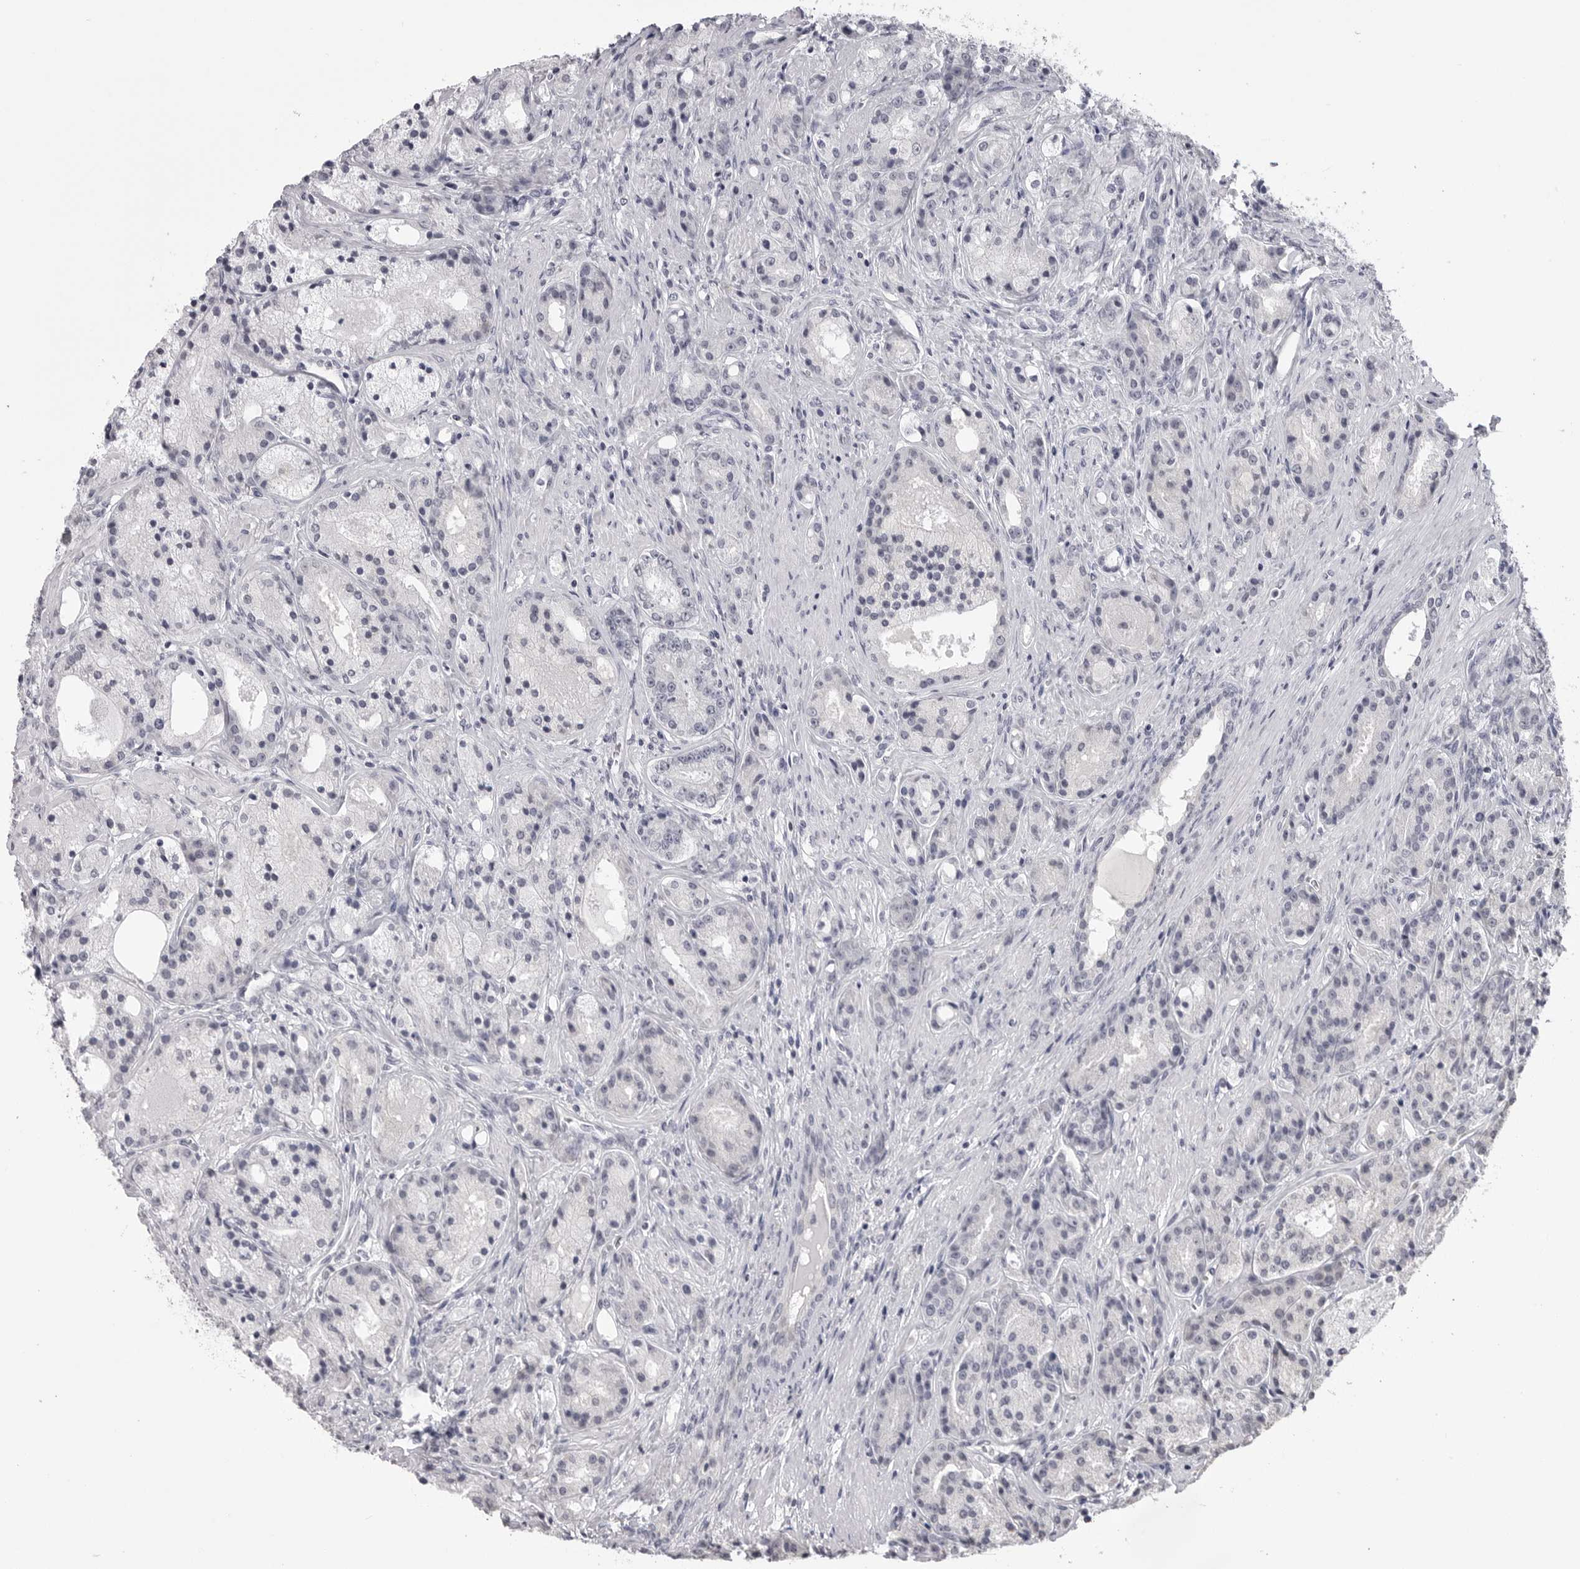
{"staining": {"intensity": "negative", "quantity": "none", "location": "none"}, "tissue": "prostate cancer", "cell_type": "Tumor cells", "image_type": "cancer", "snomed": [{"axis": "morphology", "description": "Adenocarcinoma, High grade"}, {"axis": "topography", "description": "Prostate"}], "caption": "This is a micrograph of immunohistochemistry (IHC) staining of prostate adenocarcinoma (high-grade), which shows no positivity in tumor cells.", "gene": "GPN2", "patient": {"sex": "male", "age": 60}}